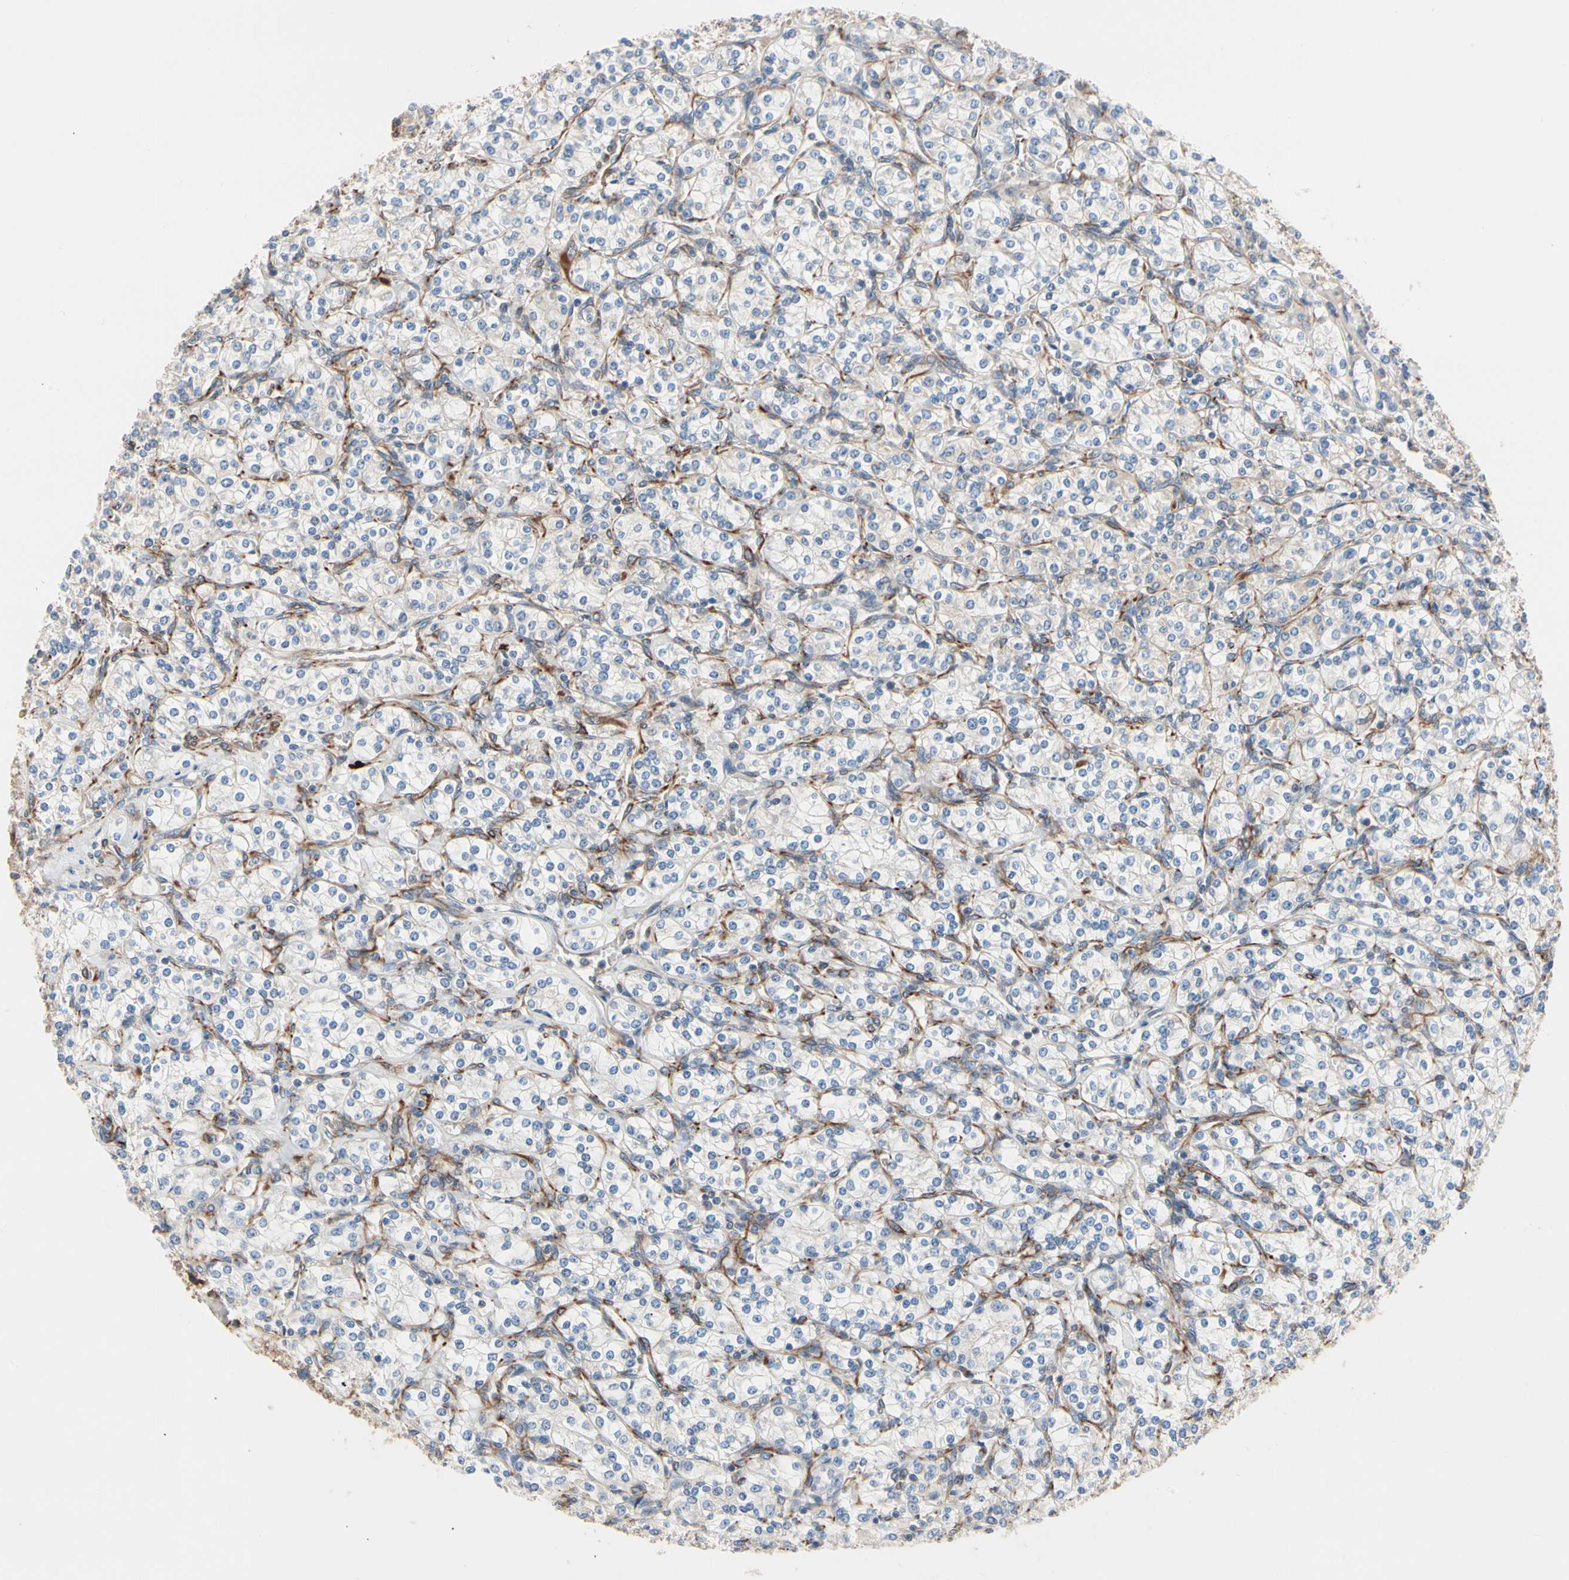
{"staining": {"intensity": "weak", "quantity": "<25%", "location": "cytoplasmic/membranous"}, "tissue": "renal cancer", "cell_type": "Tumor cells", "image_type": "cancer", "snomed": [{"axis": "morphology", "description": "Adenocarcinoma, NOS"}, {"axis": "topography", "description": "Kidney"}], "caption": "DAB (3,3'-diaminobenzidine) immunohistochemical staining of human renal cancer (adenocarcinoma) demonstrates no significant expression in tumor cells.", "gene": "ROCK1", "patient": {"sex": "male", "age": 77}}